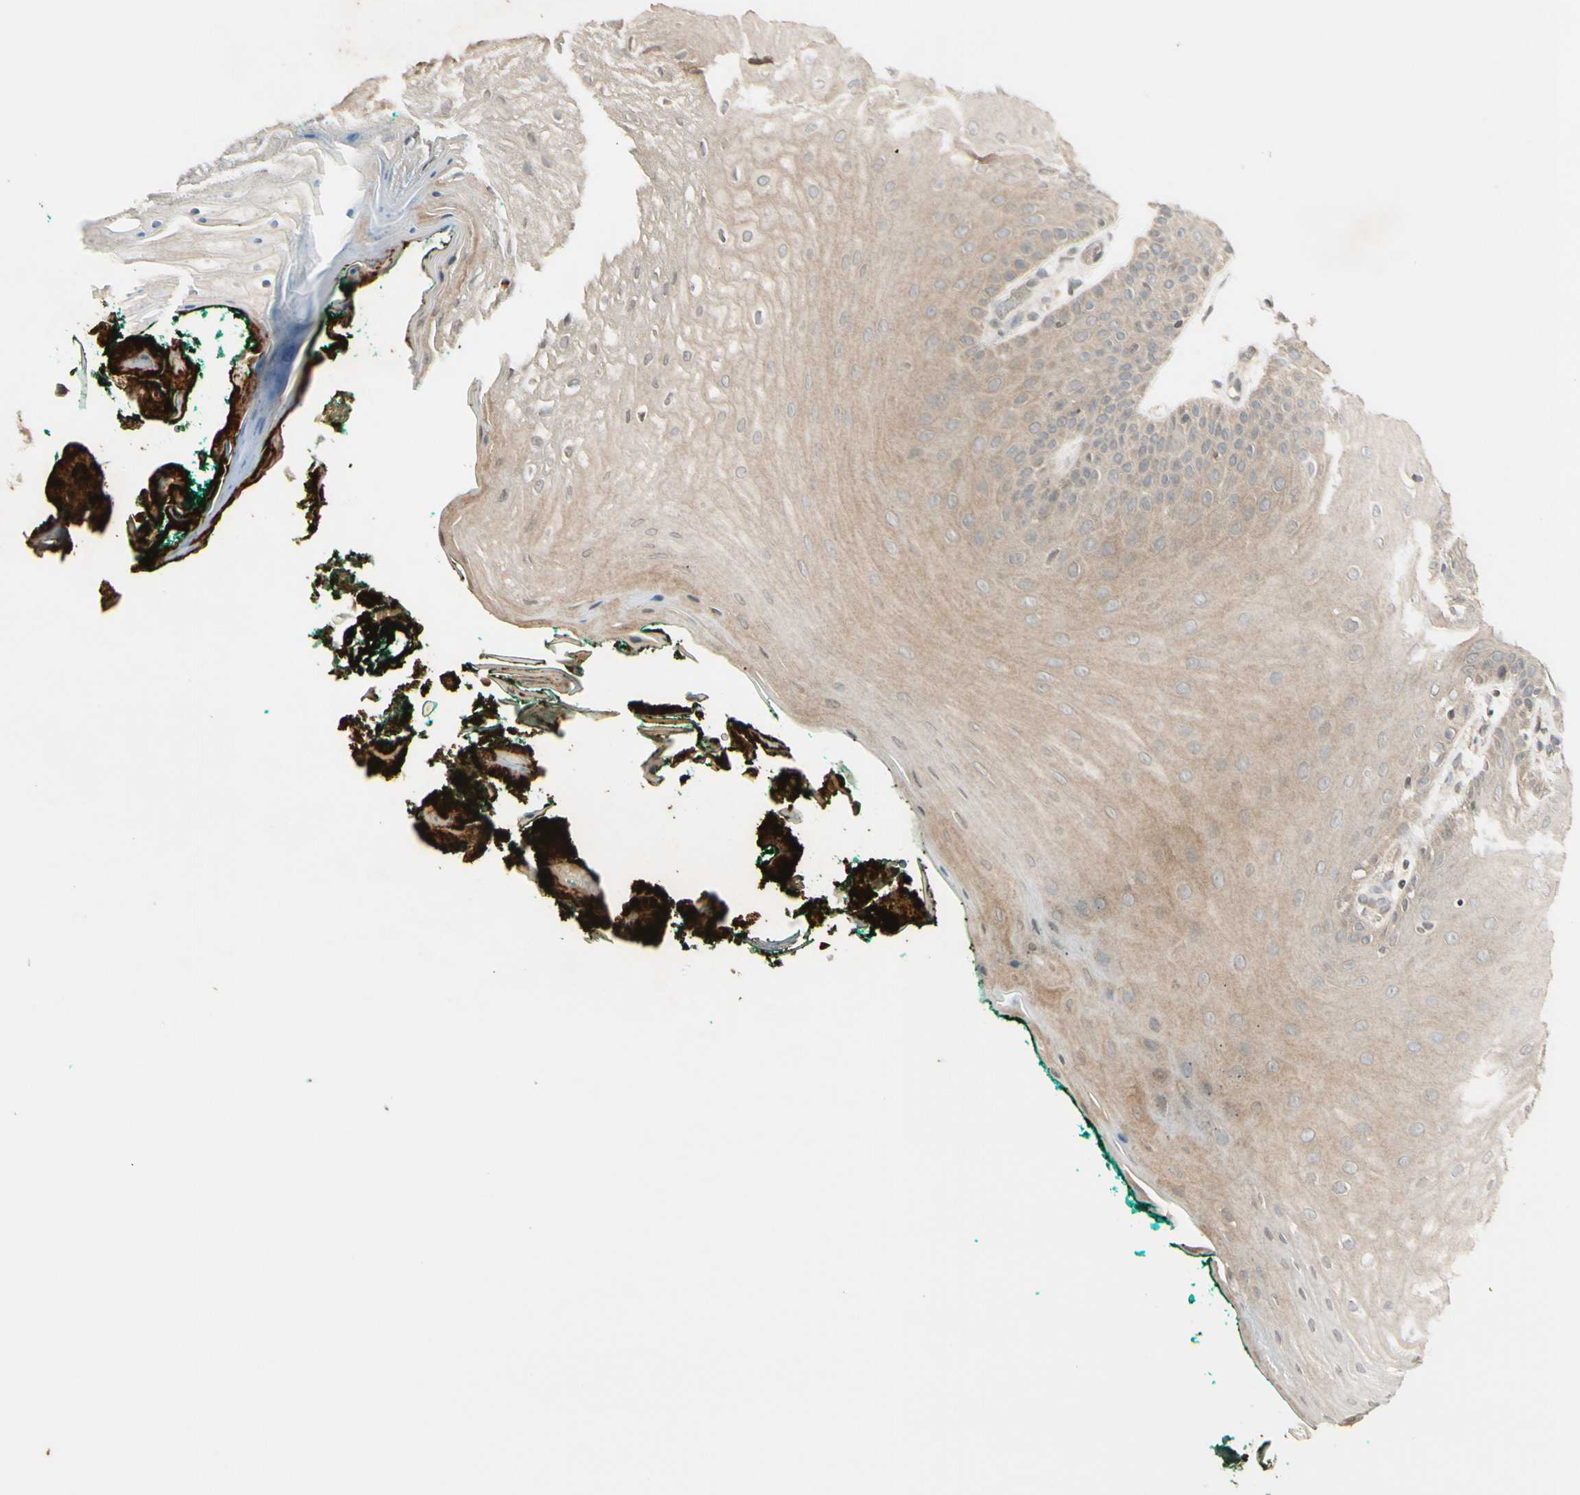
{"staining": {"intensity": "weak", "quantity": ">75%", "location": "cytoplasmic/membranous"}, "tissue": "oral mucosa", "cell_type": "Squamous epithelial cells", "image_type": "normal", "snomed": [{"axis": "morphology", "description": "Normal tissue, NOS"}, {"axis": "topography", "description": "Skeletal muscle"}, {"axis": "topography", "description": "Oral tissue"}], "caption": "Immunohistochemical staining of benign oral mucosa reveals weak cytoplasmic/membranous protein expression in about >75% of squamous epithelial cells. The staining was performed using DAB (3,3'-diaminobenzidine), with brown indicating positive protein expression. Nuclei are stained blue with hematoxylin.", "gene": "FGF10", "patient": {"sex": "male", "age": 58}}